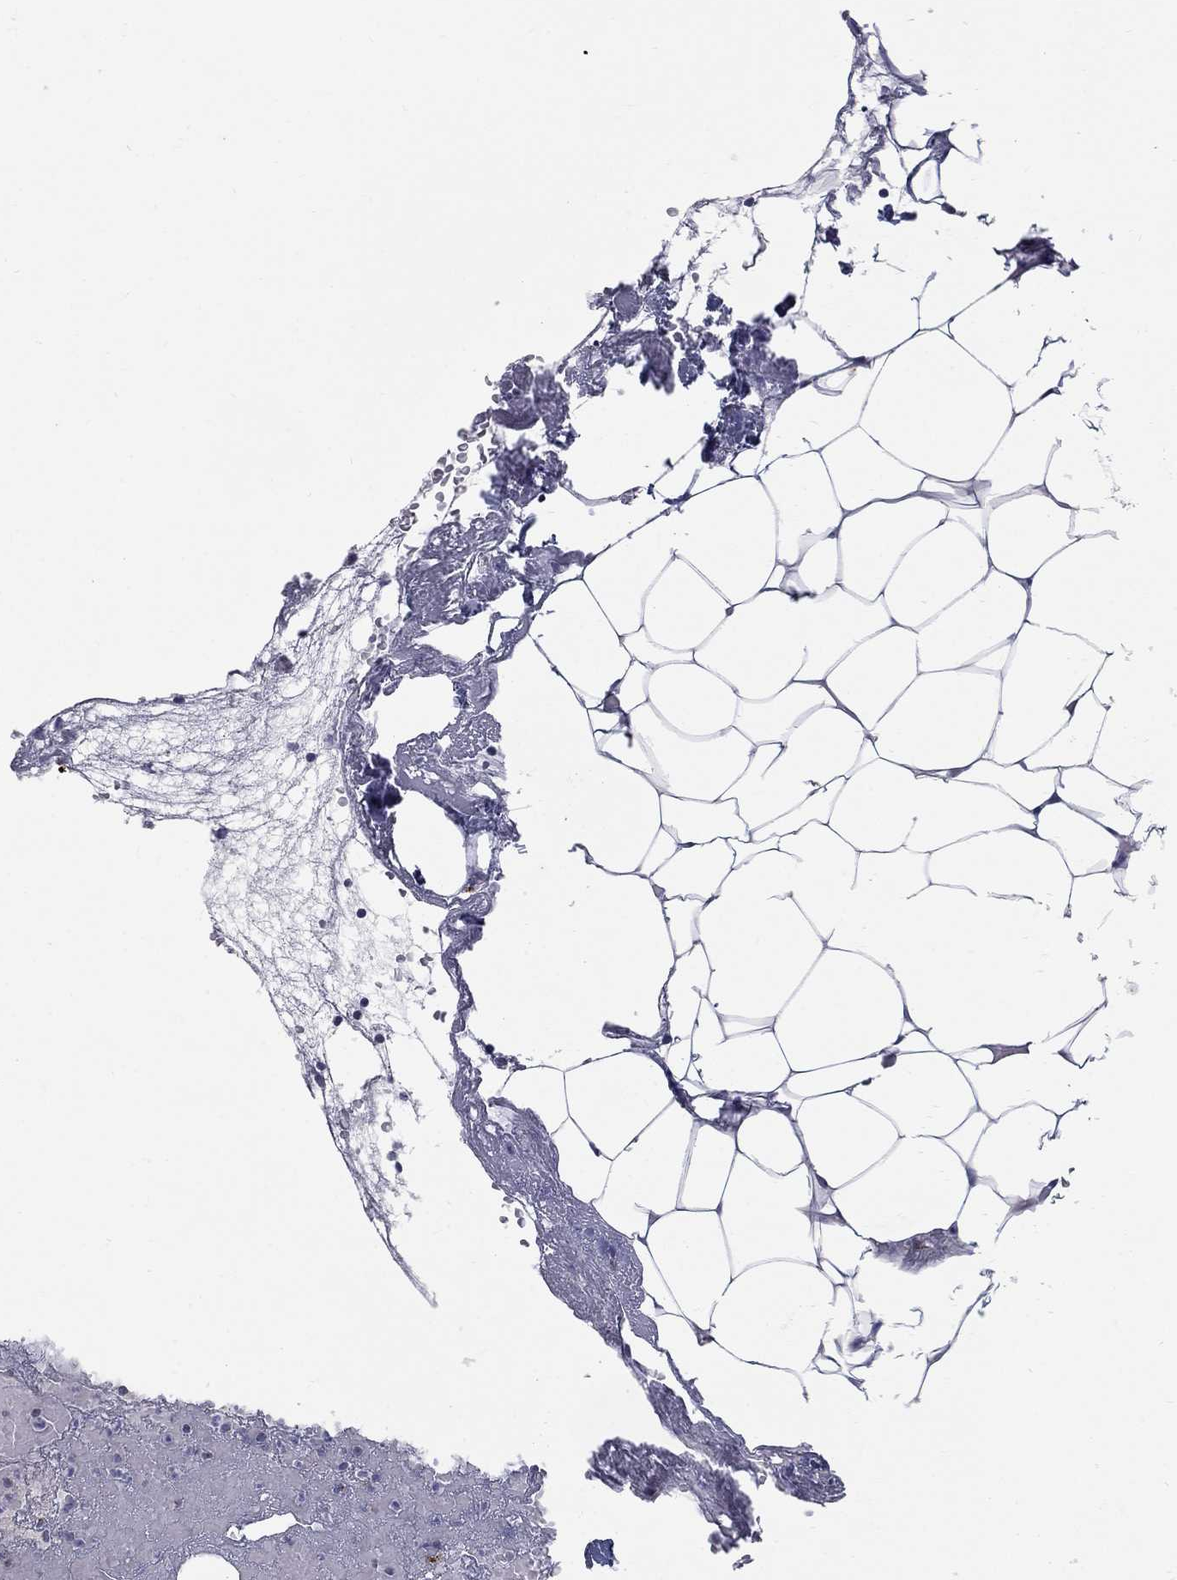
{"staining": {"intensity": "negative", "quantity": "none", "location": "none"}, "tissue": "lymph node", "cell_type": "Non-germinal center cells", "image_type": "normal", "snomed": [{"axis": "morphology", "description": "Normal tissue, NOS"}, {"axis": "topography", "description": "Lymph node"}], "caption": "High magnification brightfield microscopy of benign lymph node stained with DAB (brown) and counterstained with hematoxylin (blue): non-germinal center cells show no significant positivity. (Brightfield microscopy of DAB (3,3'-diaminobenzidine) immunohistochemistry (IHC) at high magnification).", "gene": "PANK3", "patient": {"sex": "male", "age": 62}}